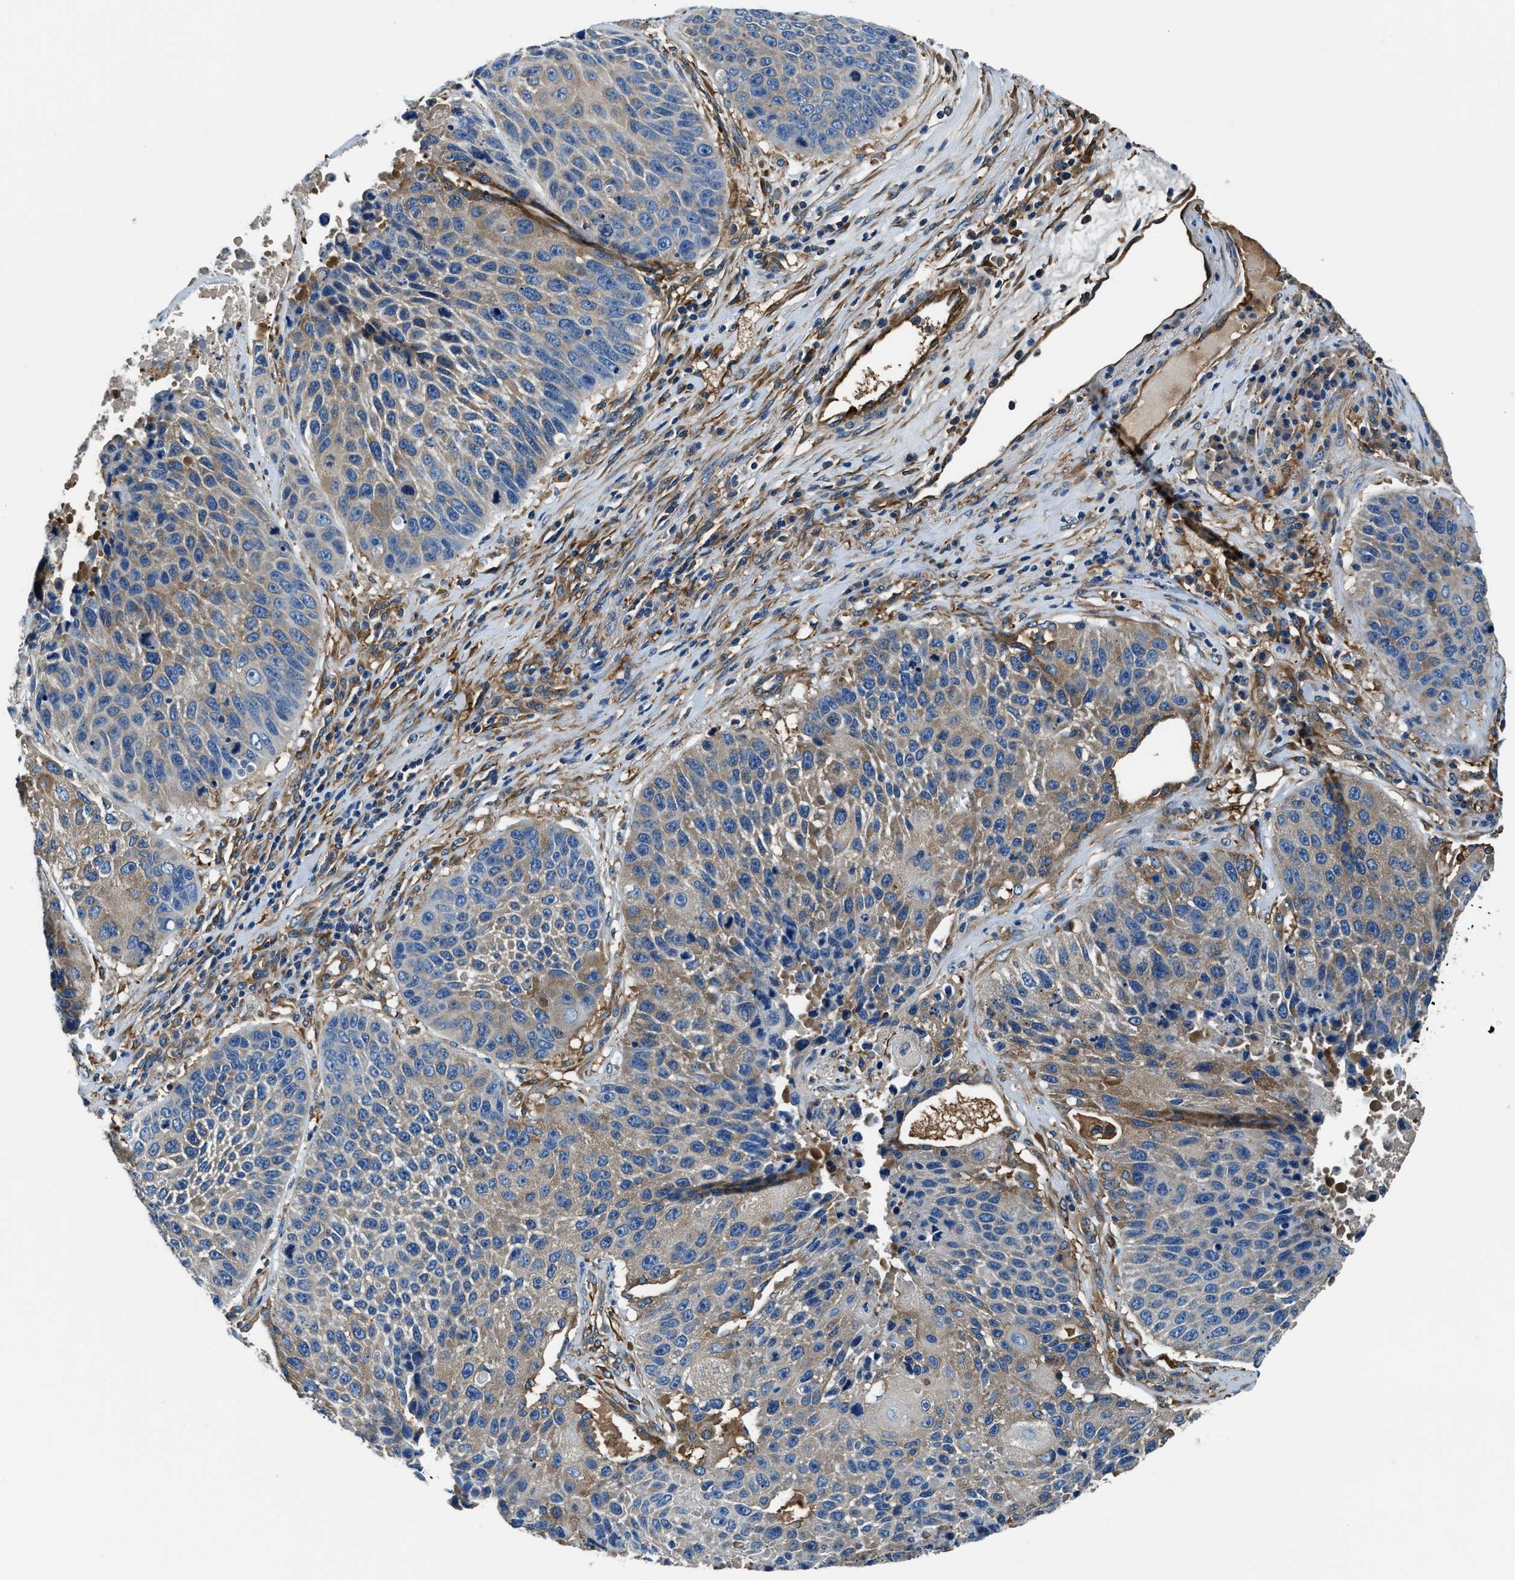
{"staining": {"intensity": "weak", "quantity": "25%-75%", "location": "cytoplasmic/membranous"}, "tissue": "lung cancer", "cell_type": "Tumor cells", "image_type": "cancer", "snomed": [{"axis": "morphology", "description": "Squamous cell carcinoma, NOS"}, {"axis": "topography", "description": "Lung"}], "caption": "The histopathology image shows a brown stain indicating the presence of a protein in the cytoplasmic/membranous of tumor cells in squamous cell carcinoma (lung). (IHC, brightfield microscopy, high magnification).", "gene": "EEA1", "patient": {"sex": "male", "age": 61}}